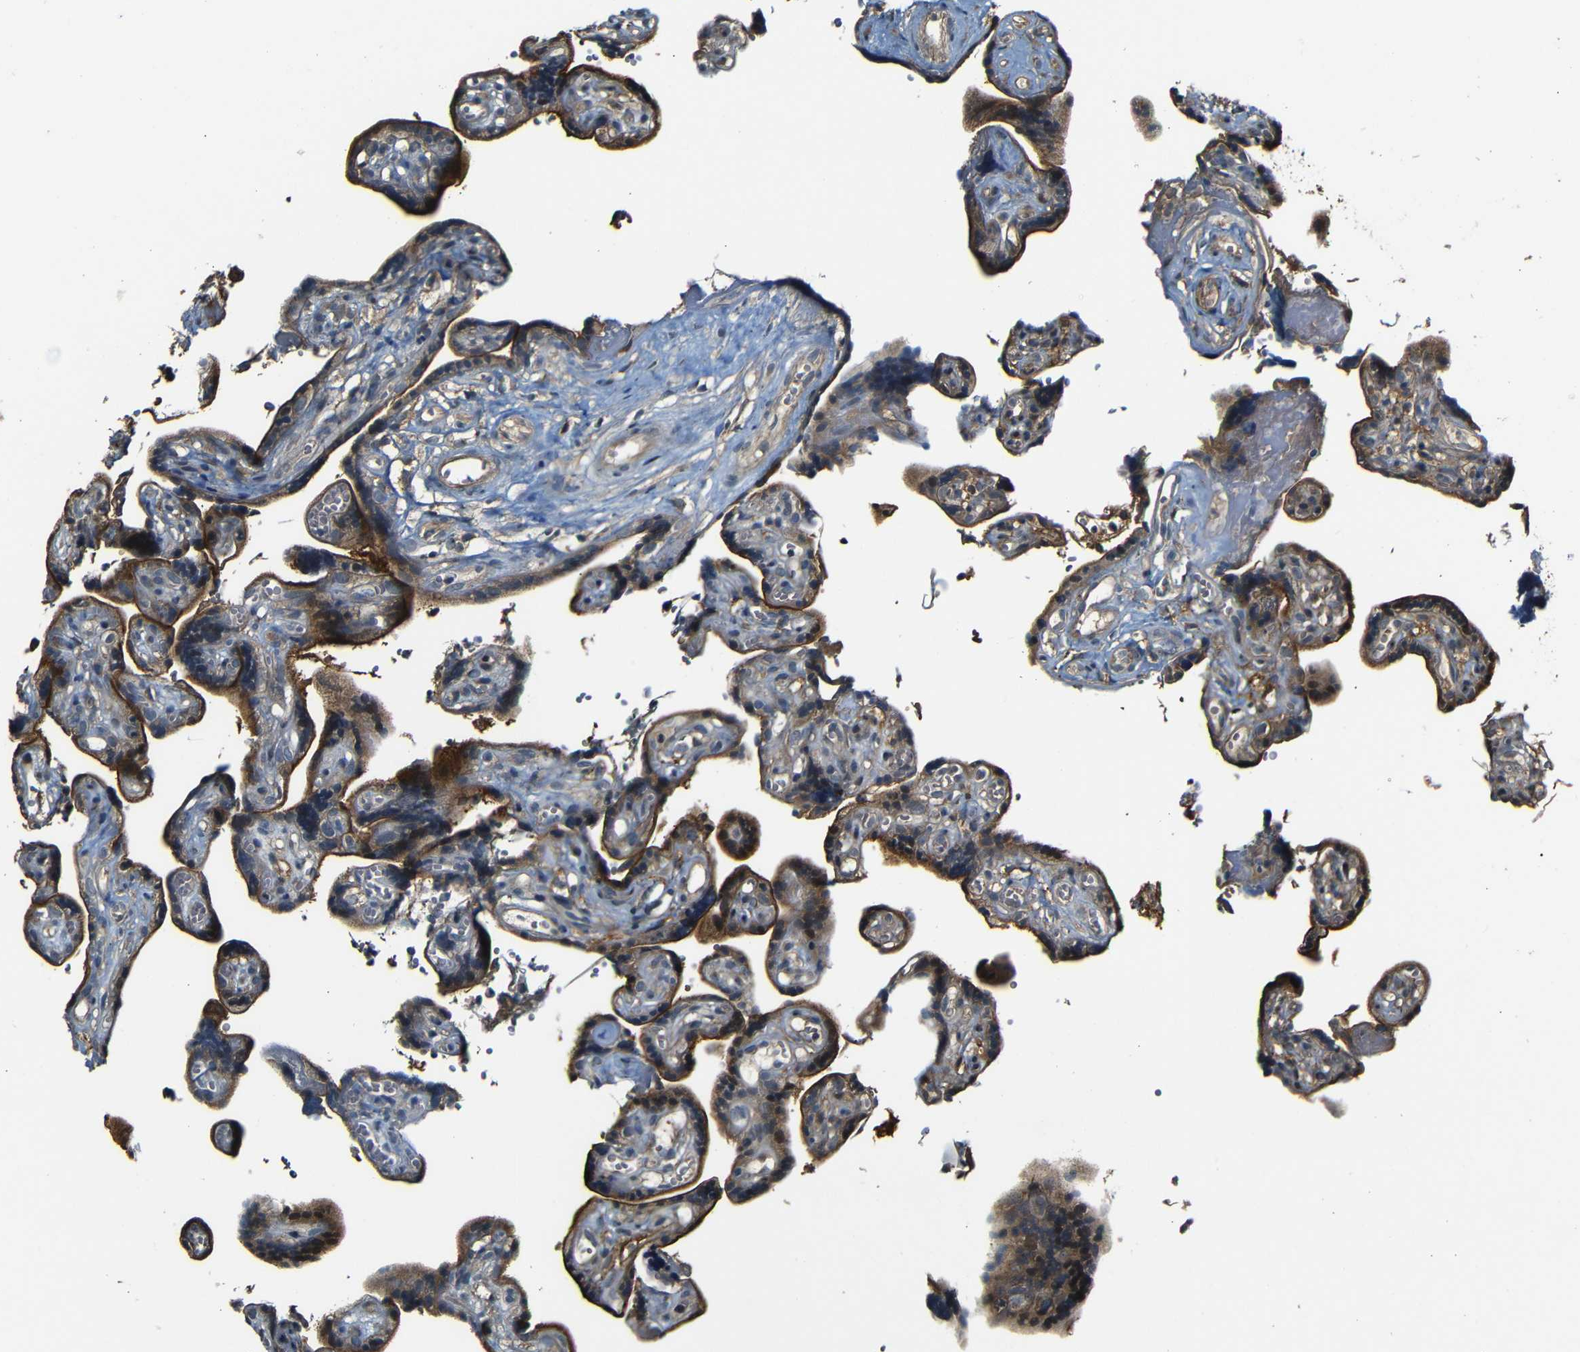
{"staining": {"intensity": "strong", "quantity": ">75%", "location": "cytoplasmic/membranous"}, "tissue": "placenta", "cell_type": "Trophoblastic cells", "image_type": "normal", "snomed": [{"axis": "morphology", "description": "Normal tissue, NOS"}, {"axis": "topography", "description": "Placenta"}], "caption": "Placenta stained for a protein reveals strong cytoplasmic/membranous positivity in trophoblastic cells. (DAB (3,3'-diaminobenzidine) = brown stain, brightfield microscopy at high magnification).", "gene": "RELL1", "patient": {"sex": "female", "age": 30}}